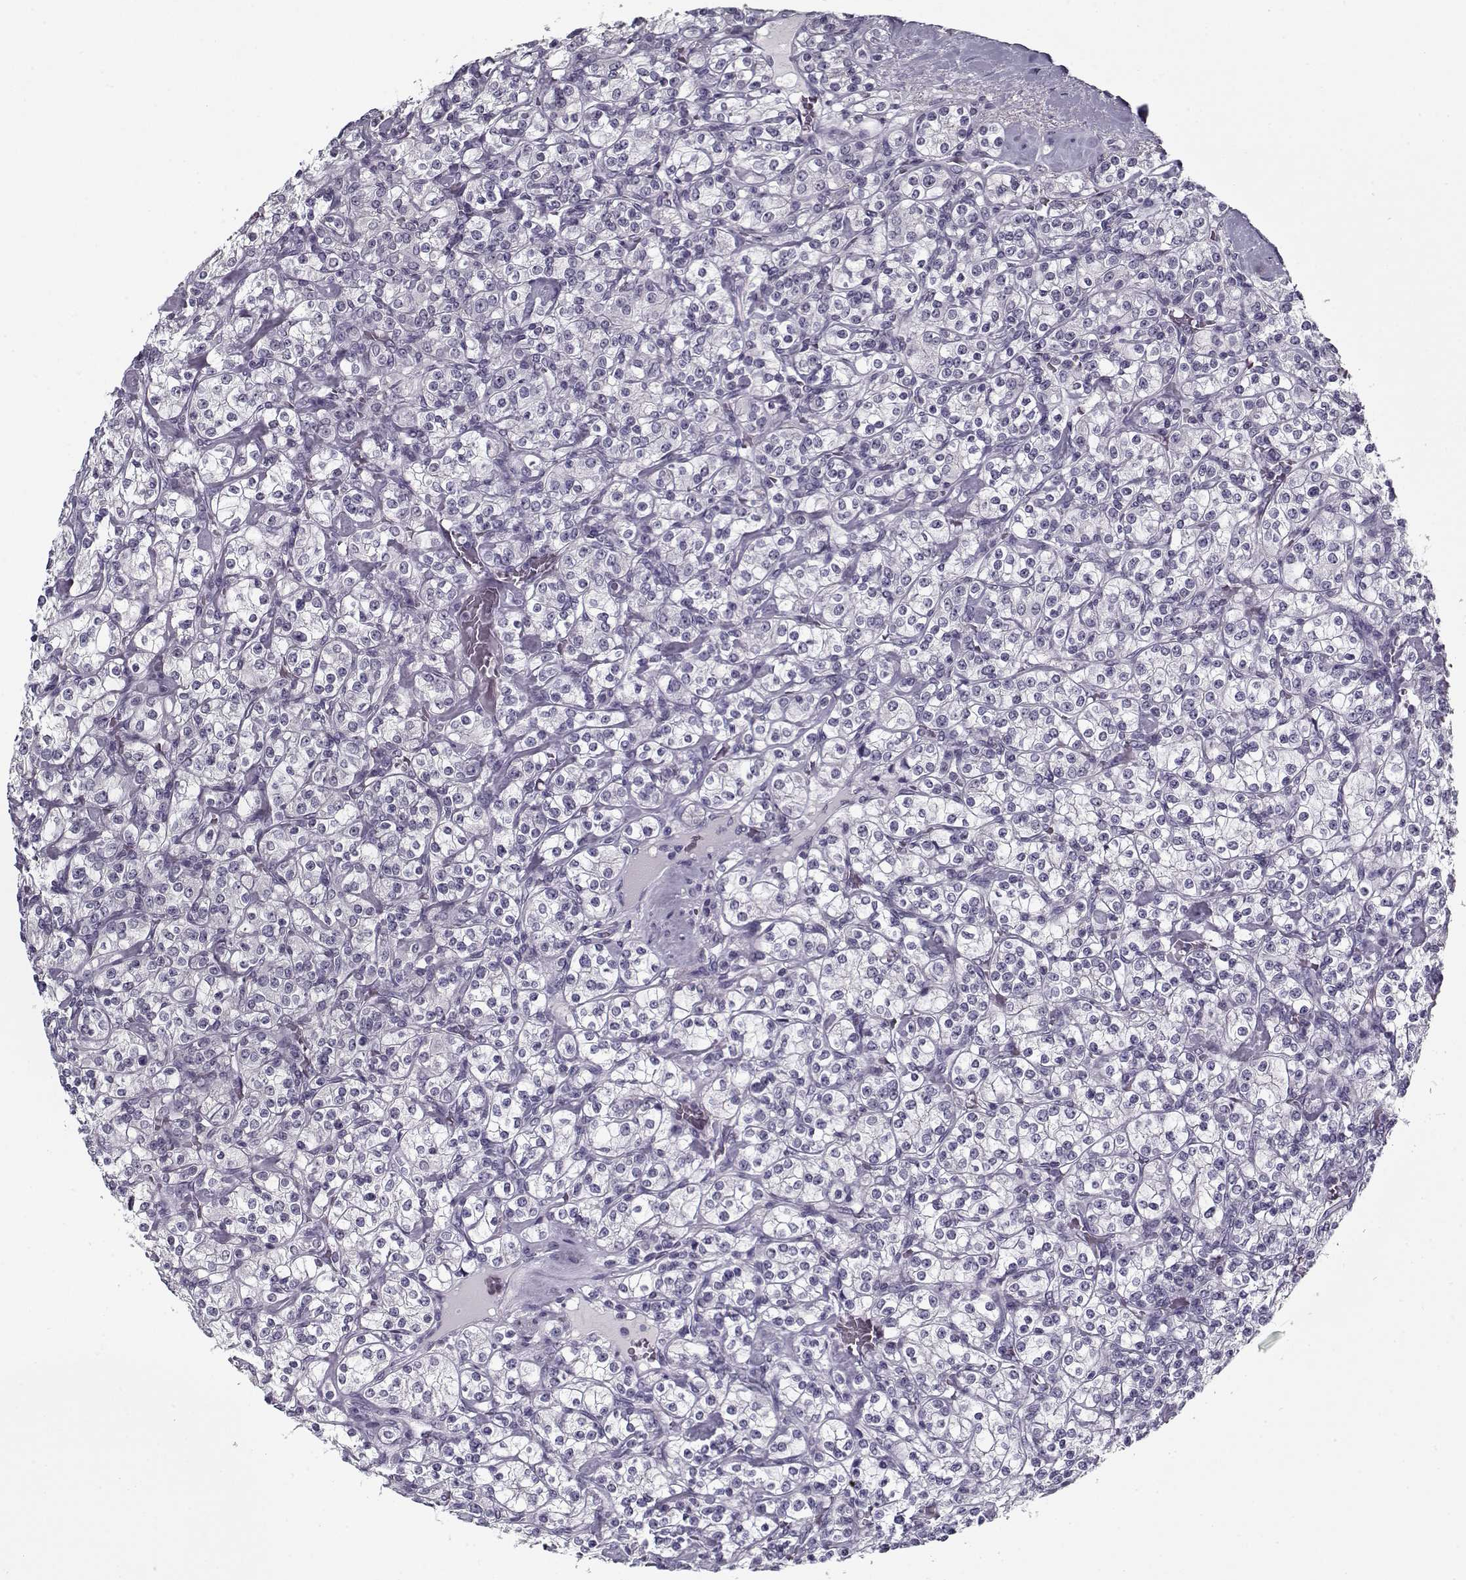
{"staining": {"intensity": "negative", "quantity": "none", "location": "none"}, "tissue": "renal cancer", "cell_type": "Tumor cells", "image_type": "cancer", "snomed": [{"axis": "morphology", "description": "Adenocarcinoma, NOS"}, {"axis": "topography", "description": "Kidney"}], "caption": "Tumor cells are negative for brown protein staining in renal adenocarcinoma. (DAB (3,3'-diaminobenzidine) IHC with hematoxylin counter stain).", "gene": "RNF32", "patient": {"sex": "male", "age": 77}}